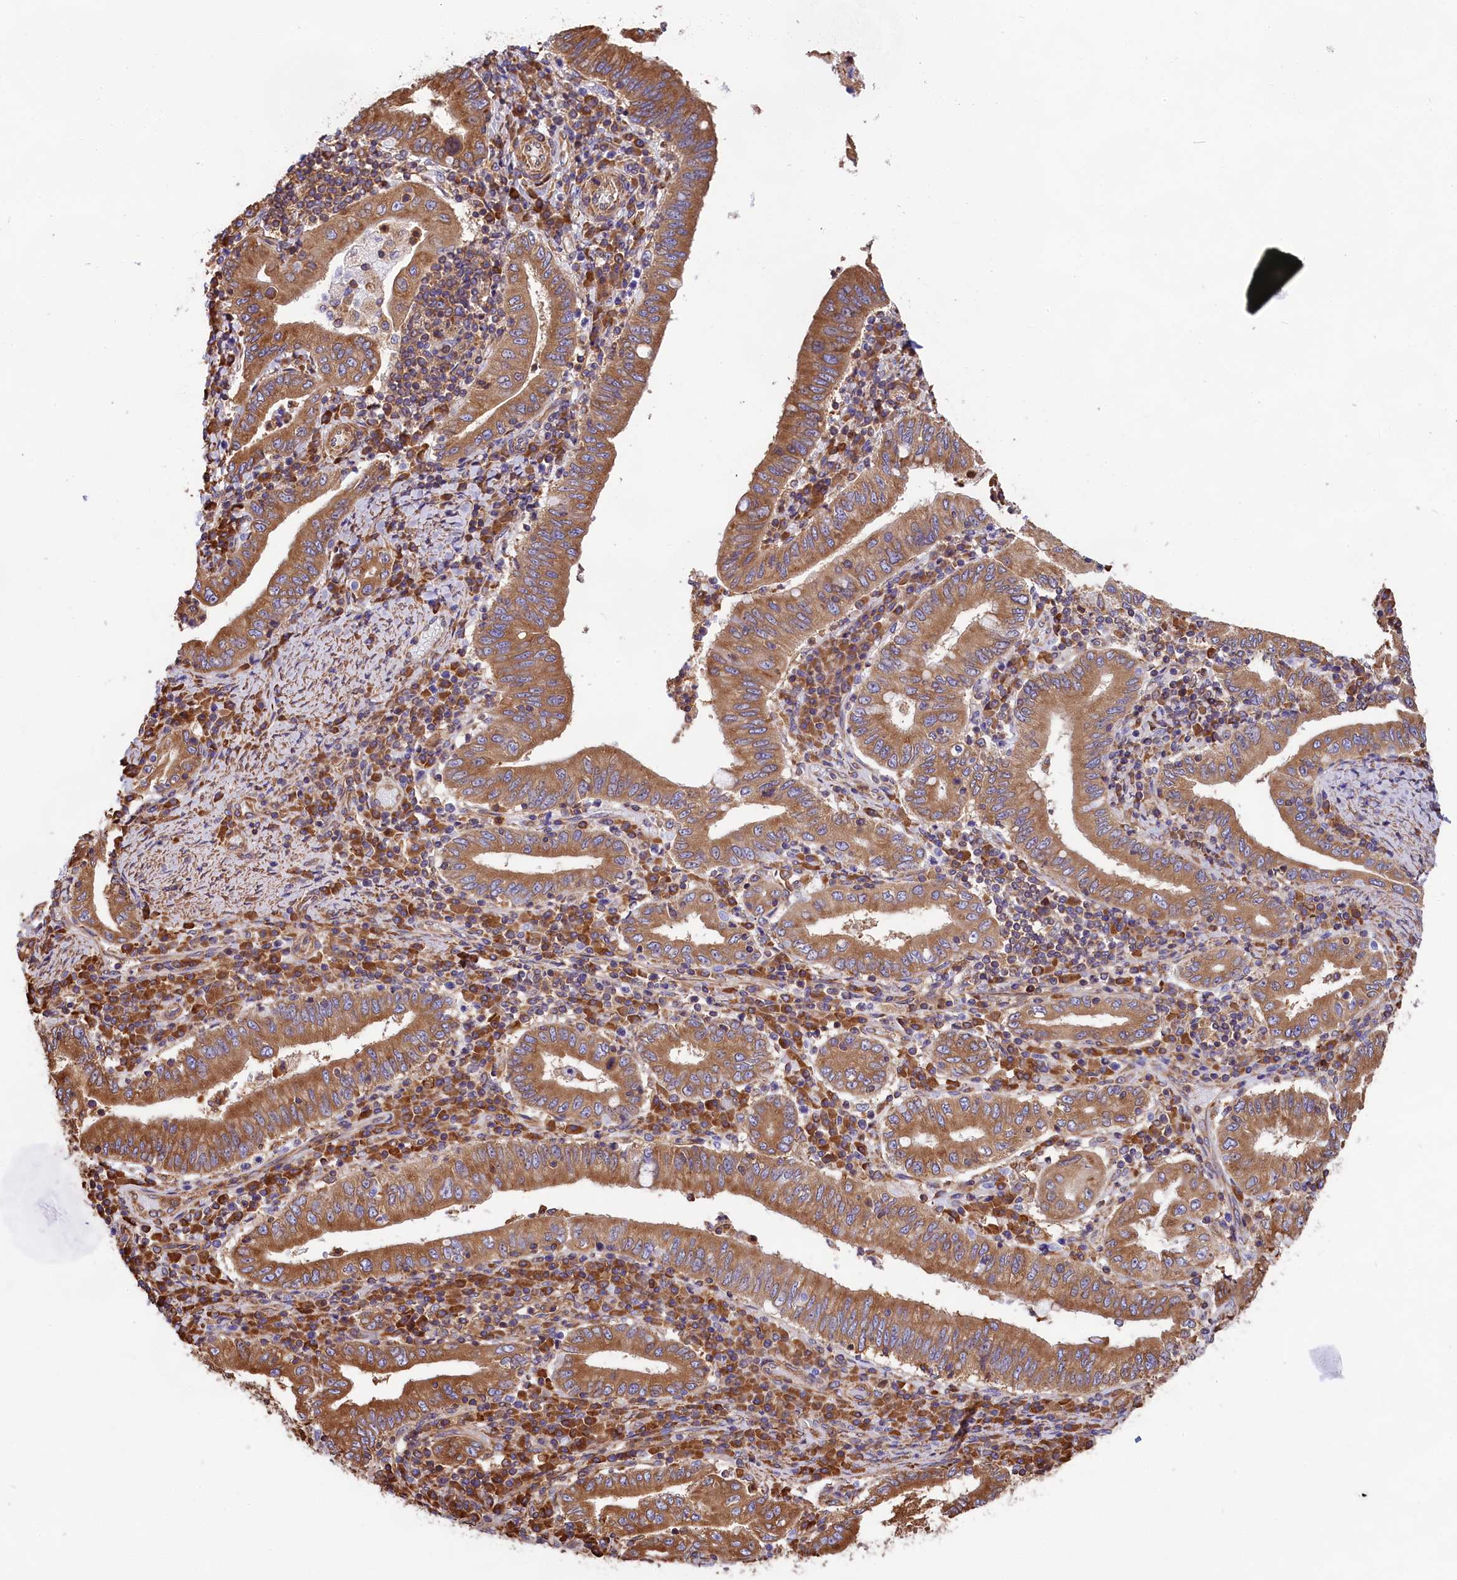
{"staining": {"intensity": "strong", "quantity": ">75%", "location": "cytoplasmic/membranous"}, "tissue": "stomach cancer", "cell_type": "Tumor cells", "image_type": "cancer", "snomed": [{"axis": "morphology", "description": "Normal tissue, NOS"}, {"axis": "morphology", "description": "Adenocarcinoma, NOS"}, {"axis": "topography", "description": "Esophagus"}, {"axis": "topography", "description": "Stomach, upper"}, {"axis": "topography", "description": "Peripheral nerve tissue"}], "caption": "Tumor cells demonstrate strong cytoplasmic/membranous staining in about >75% of cells in stomach cancer (adenocarcinoma).", "gene": "GYS1", "patient": {"sex": "male", "age": 62}}